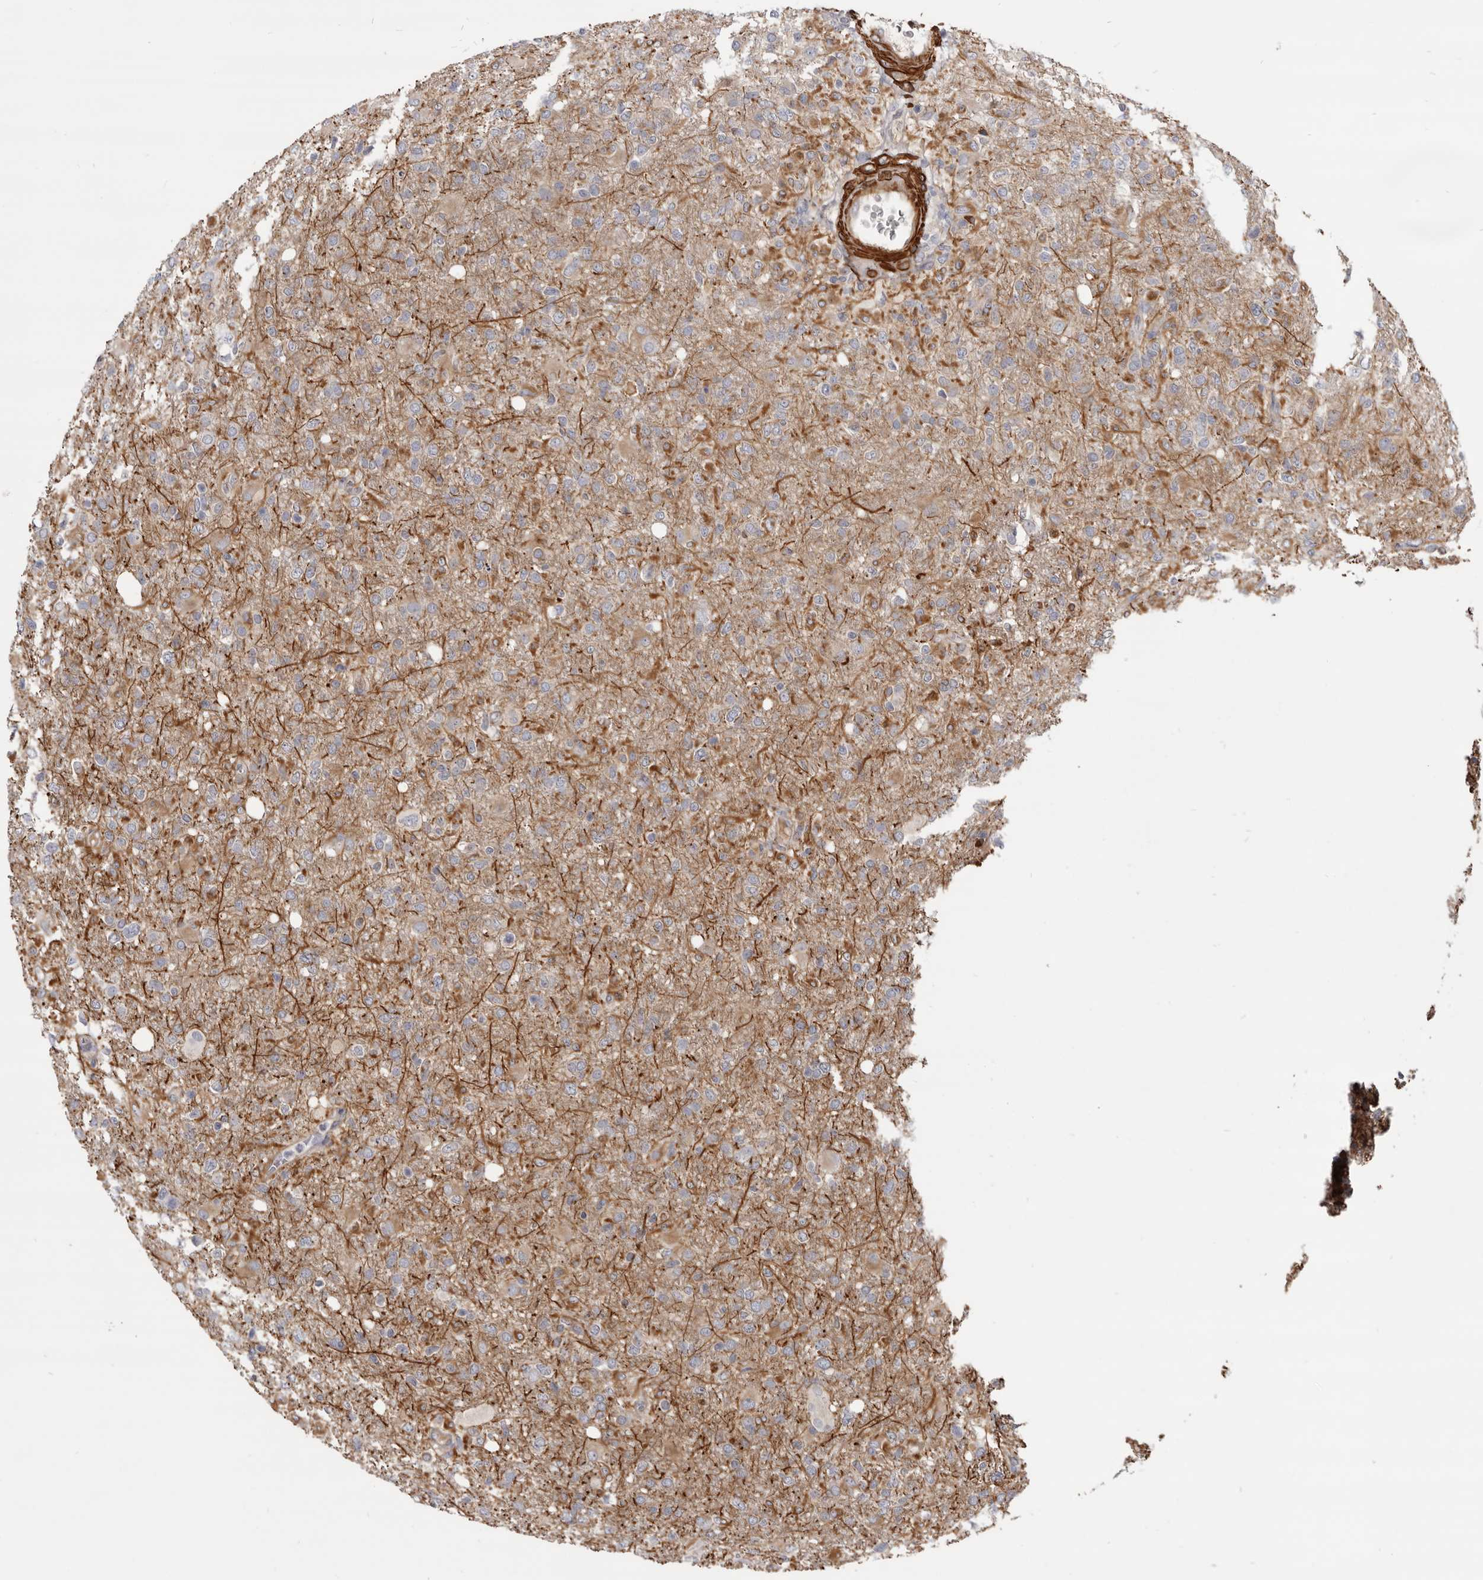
{"staining": {"intensity": "moderate", "quantity": "25%-75%", "location": "cytoplasmic/membranous"}, "tissue": "glioma", "cell_type": "Tumor cells", "image_type": "cancer", "snomed": [{"axis": "morphology", "description": "Glioma, malignant, High grade"}, {"axis": "topography", "description": "Brain"}], "caption": "A photomicrograph showing moderate cytoplasmic/membranous expression in approximately 25%-75% of tumor cells in malignant high-grade glioma, as visualized by brown immunohistochemical staining.", "gene": "CGN", "patient": {"sex": "female", "age": 57}}